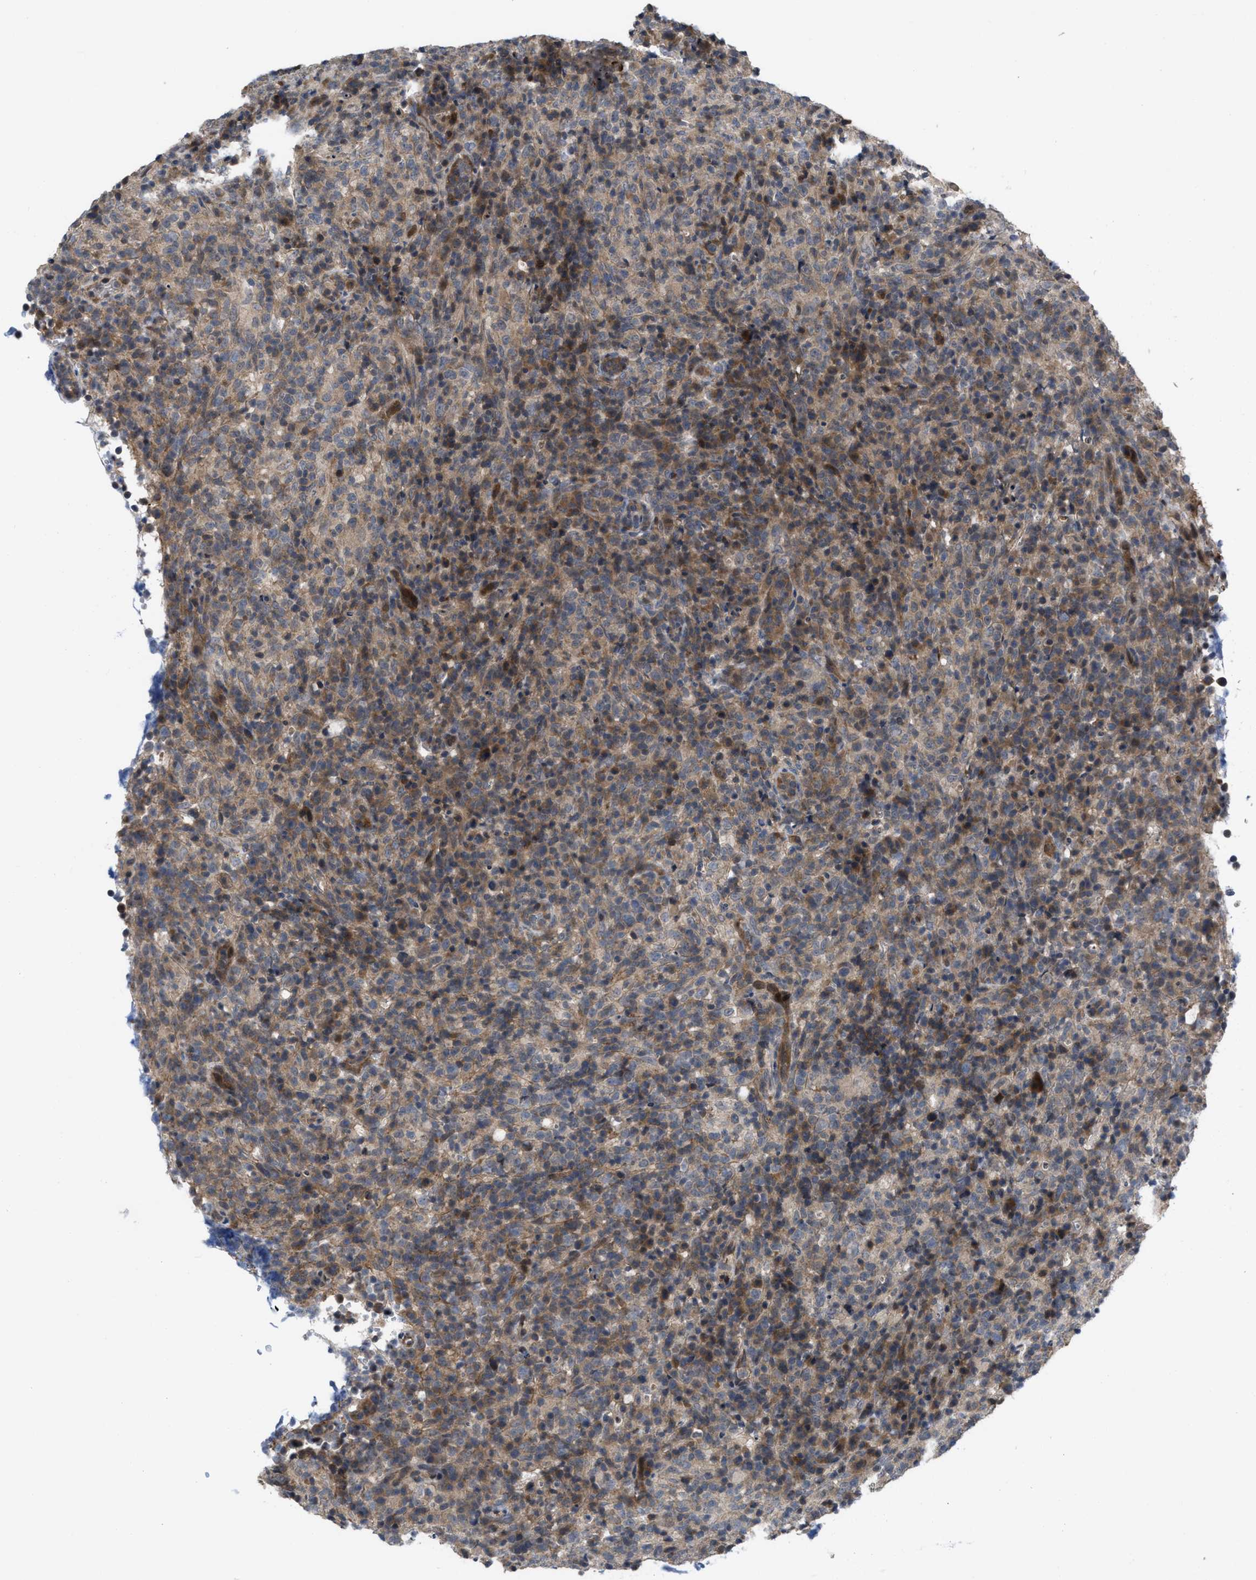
{"staining": {"intensity": "weak", "quantity": ">75%", "location": "cytoplasmic/membranous"}, "tissue": "lymphoma", "cell_type": "Tumor cells", "image_type": "cancer", "snomed": [{"axis": "morphology", "description": "Malignant lymphoma, non-Hodgkin's type, High grade"}, {"axis": "topography", "description": "Lymph node"}], "caption": "High-grade malignant lymphoma, non-Hodgkin's type stained with DAB (3,3'-diaminobenzidine) immunohistochemistry demonstrates low levels of weak cytoplasmic/membranous expression in about >75% of tumor cells.", "gene": "LDAF1", "patient": {"sex": "female", "age": 76}}